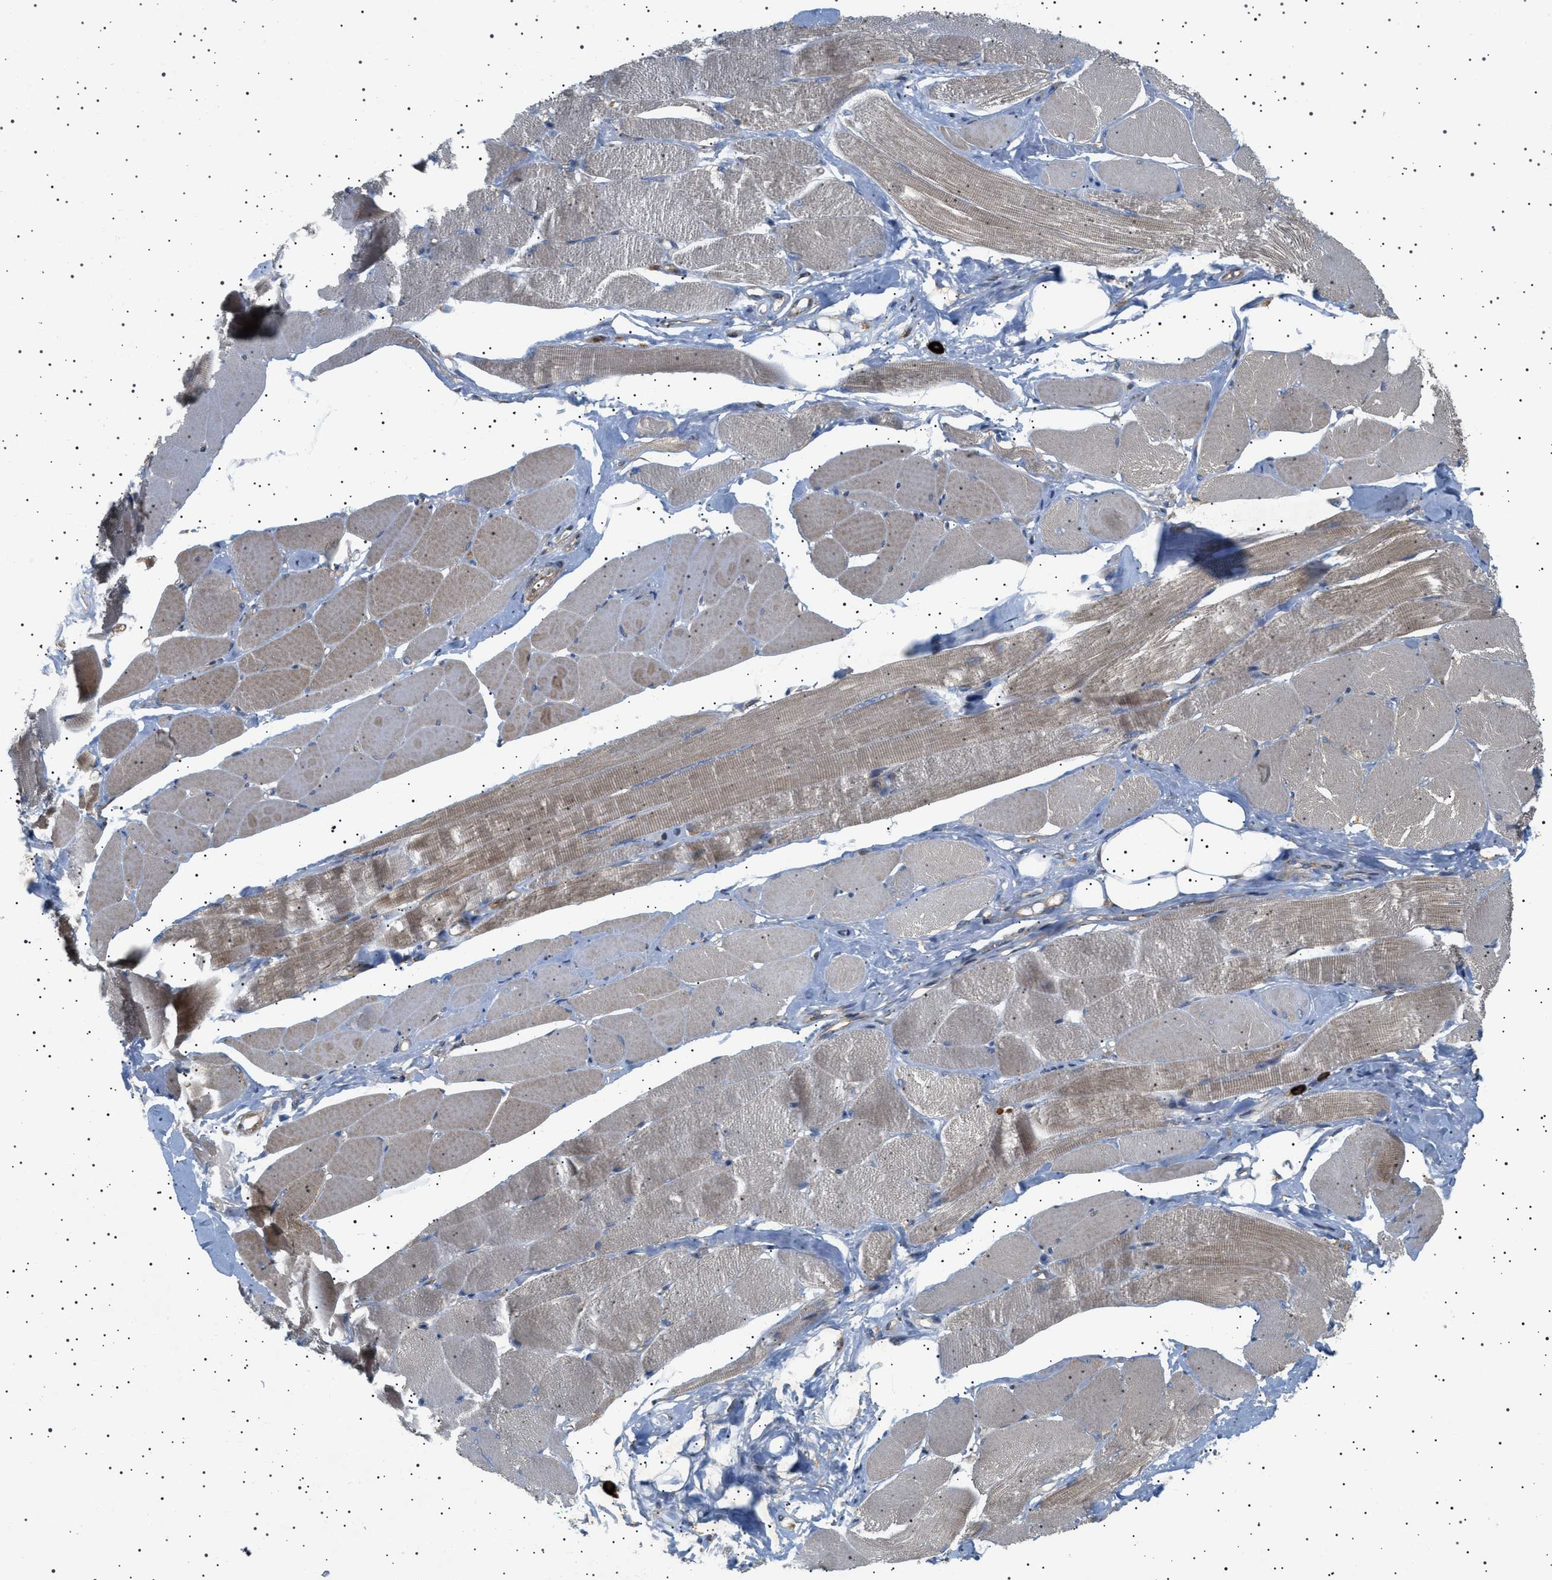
{"staining": {"intensity": "moderate", "quantity": ">75%", "location": "cytoplasmic/membranous"}, "tissue": "skeletal muscle", "cell_type": "Myocytes", "image_type": "normal", "snomed": [{"axis": "morphology", "description": "Normal tissue, NOS"}, {"axis": "topography", "description": "Skeletal muscle"}, {"axis": "topography", "description": "Peripheral nerve tissue"}], "caption": "Moderate cytoplasmic/membranous expression for a protein is appreciated in about >75% of myocytes of normal skeletal muscle using immunohistochemistry.", "gene": "CCDC186", "patient": {"sex": "female", "age": 84}}